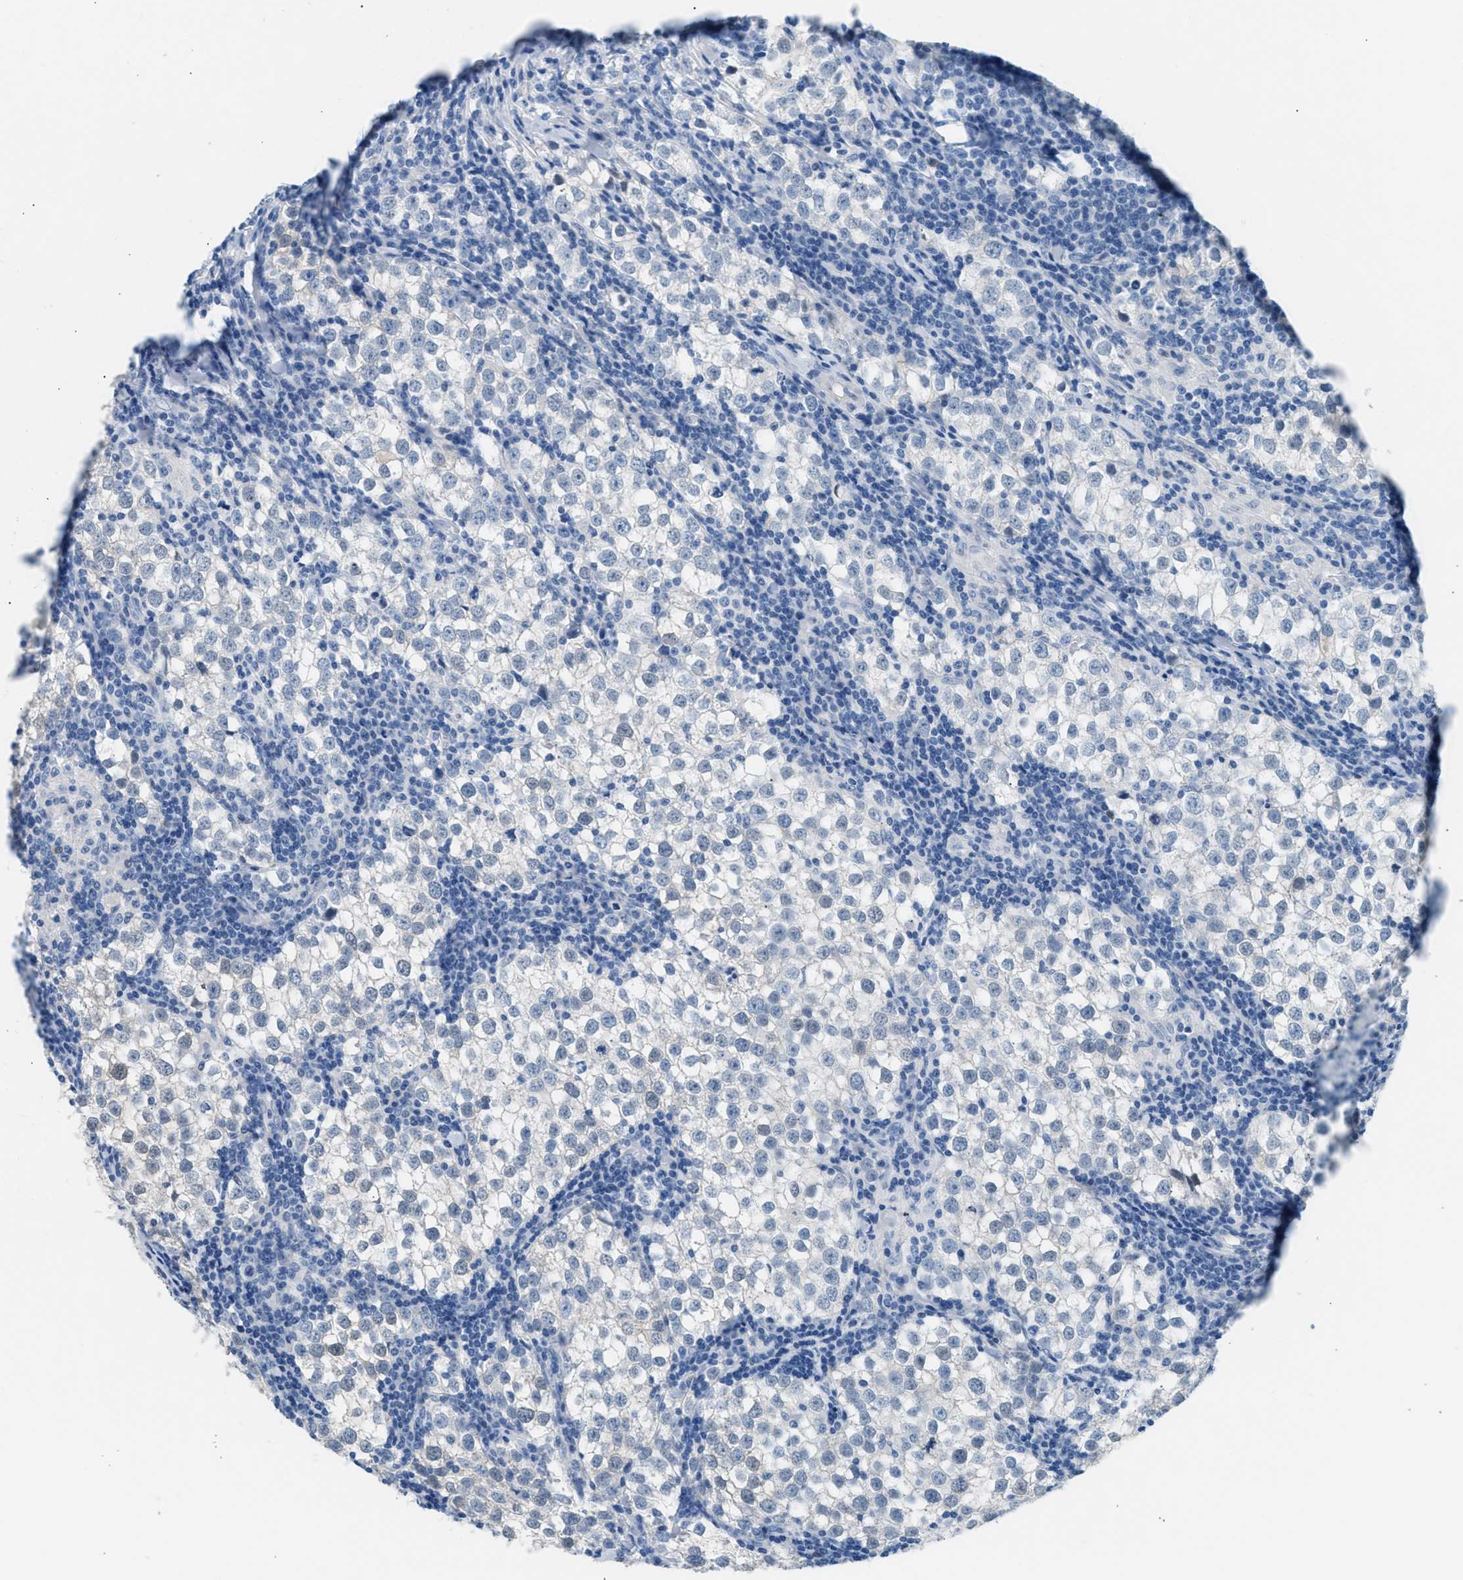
{"staining": {"intensity": "negative", "quantity": "none", "location": "none"}, "tissue": "testis cancer", "cell_type": "Tumor cells", "image_type": "cancer", "snomed": [{"axis": "morphology", "description": "Seminoma, NOS"}, {"axis": "morphology", "description": "Carcinoma, Embryonal, NOS"}, {"axis": "topography", "description": "Testis"}], "caption": "IHC photomicrograph of human embryonal carcinoma (testis) stained for a protein (brown), which shows no staining in tumor cells. (IHC, brightfield microscopy, high magnification).", "gene": "SPAM1", "patient": {"sex": "male", "age": 36}}